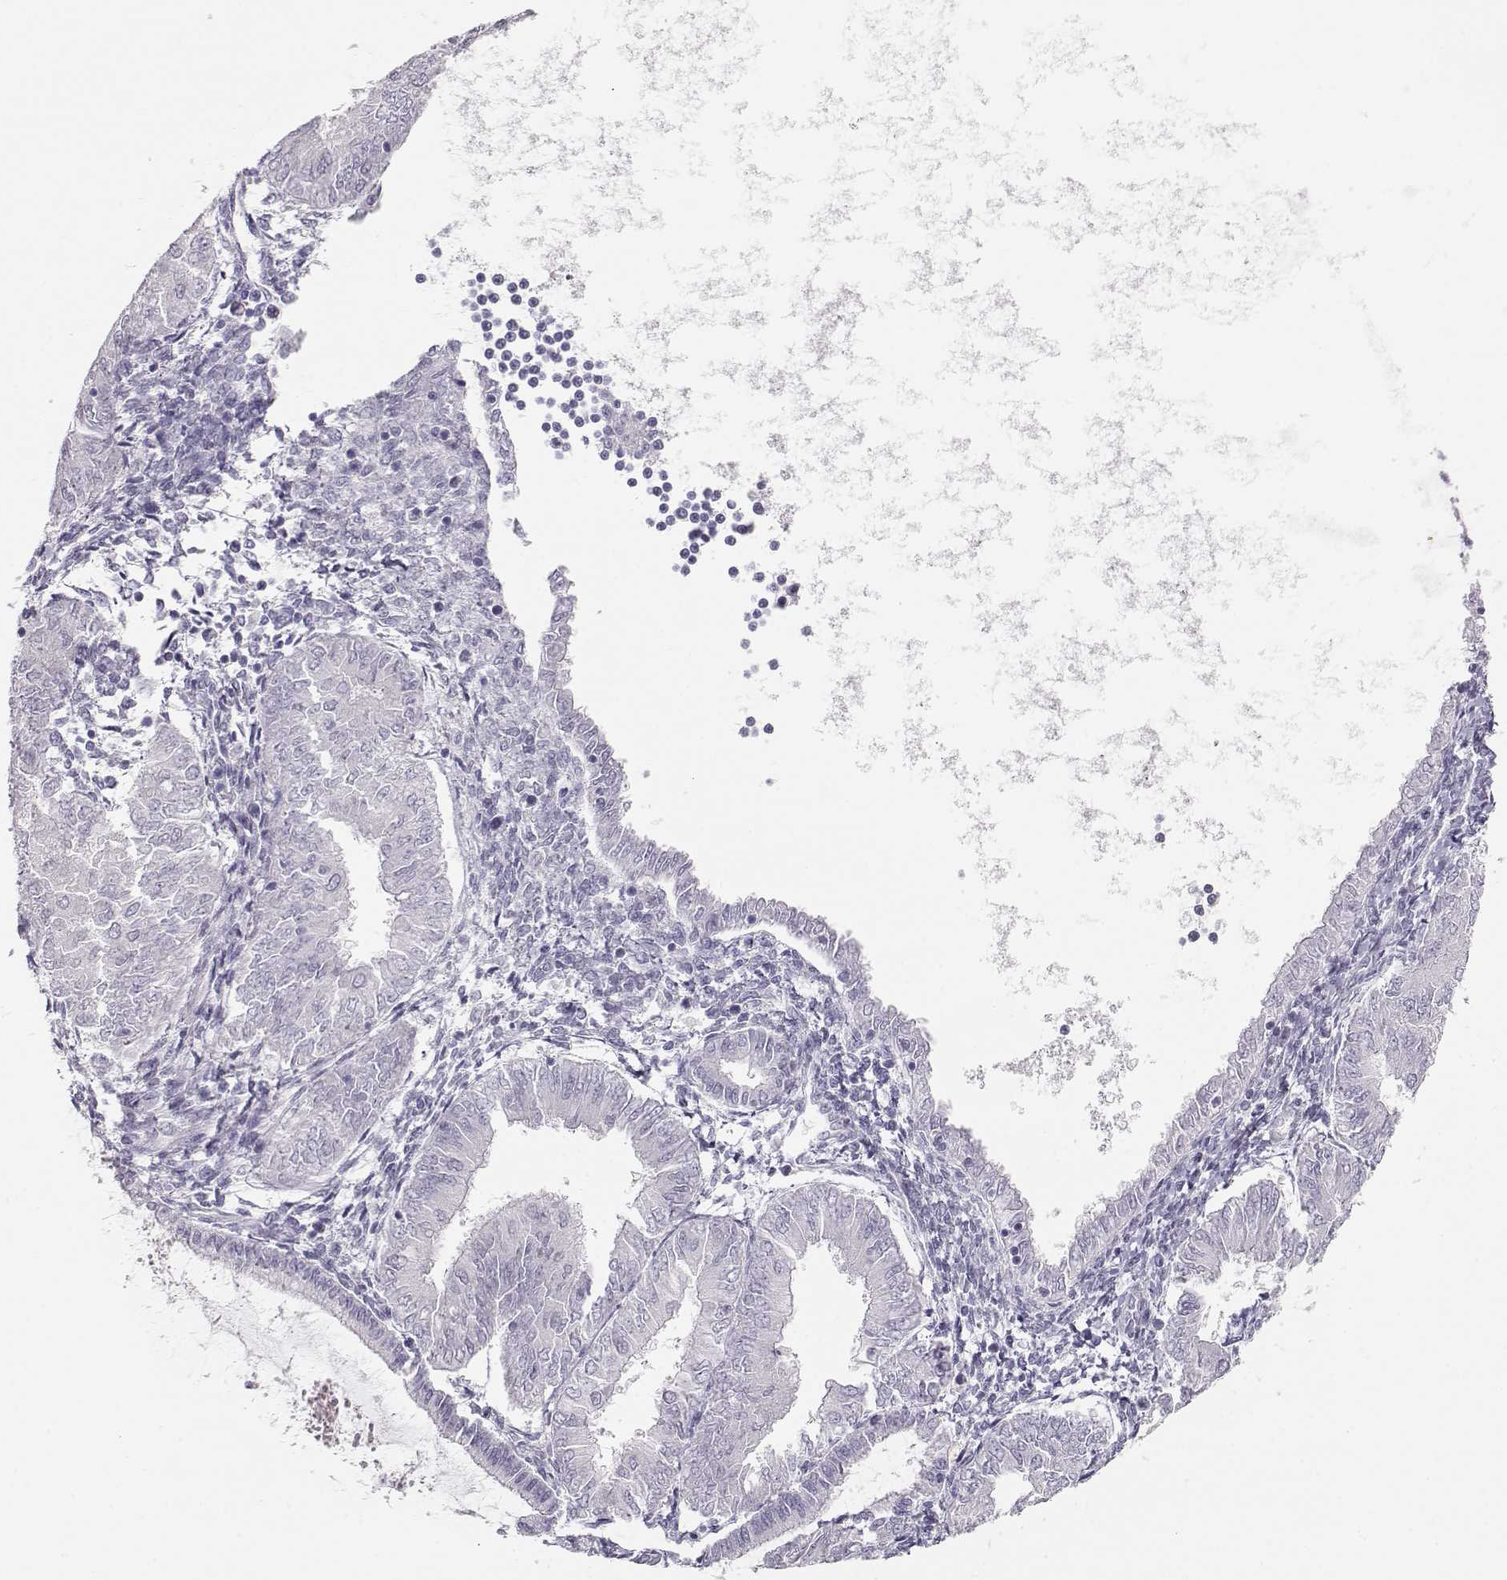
{"staining": {"intensity": "negative", "quantity": "none", "location": "none"}, "tissue": "endometrial cancer", "cell_type": "Tumor cells", "image_type": "cancer", "snomed": [{"axis": "morphology", "description": "Adenocarcinoma, NOS"}, {"axis": "topography", "description": "Endometrium"}], "caption": "The histopathology image exhibits no staining of tumor cells in adenocarcinoma (endometrial).", "gene": "LEPR", "patient": {"sex": "female", "age": 53}}